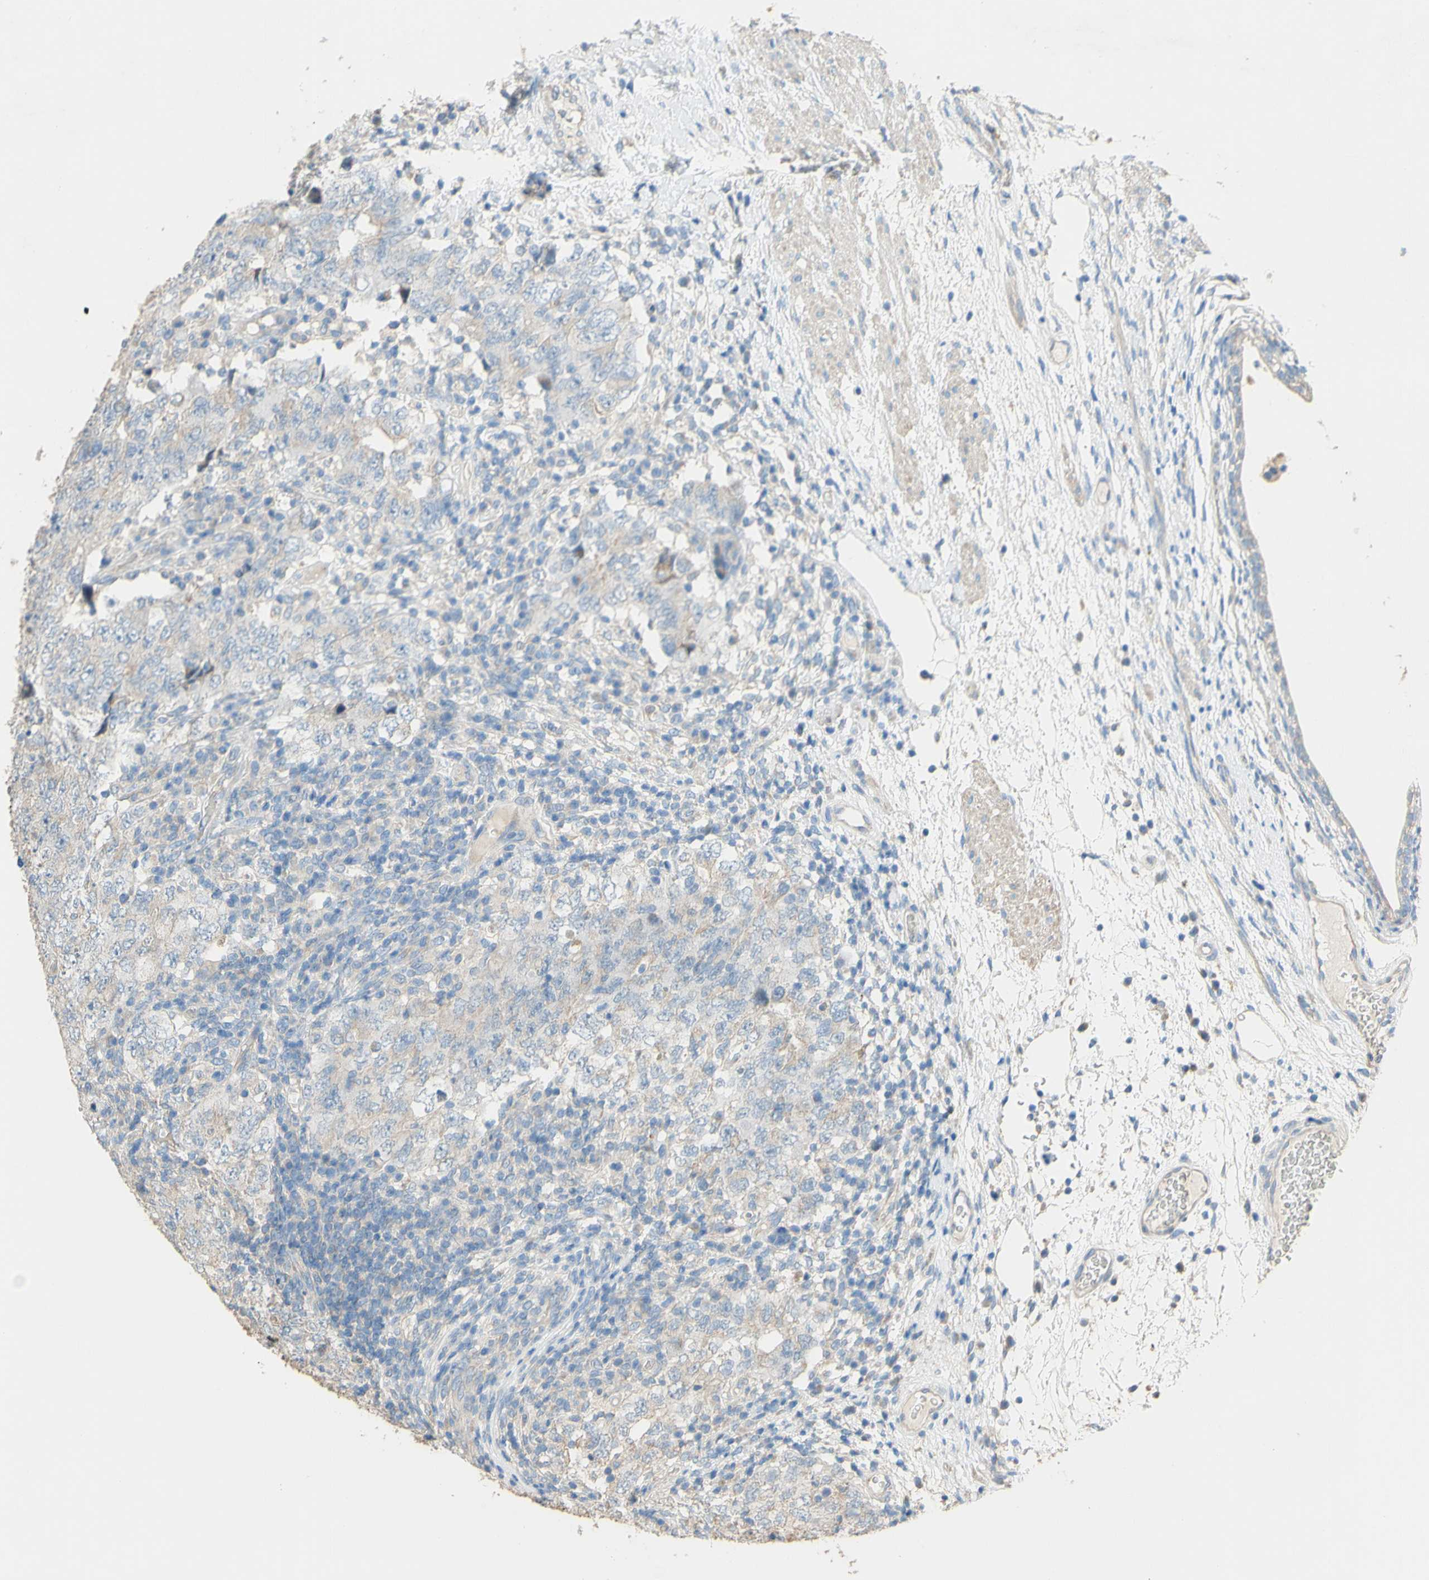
{"staining": {"intensity": "negative", "quantity": "none", "location": "none"}, "tissue": "testis cancer", "cell_type": "Tumor cells", "image_type": "cancer", "snomed": [{"axis": "morphology", "description": "Carcinoma, Embryonal, NOS"}, {"axis": "topography", "description": "Testis"}], "caption": "An IHC photomicrograph of testis cancer (embryonal carcinoma) is shown. There is no staining in tumor cells of testis cancer (embryonal carcinoma).", "gene": "DKK3", "patient": {"sex": "male", "age": 26}}